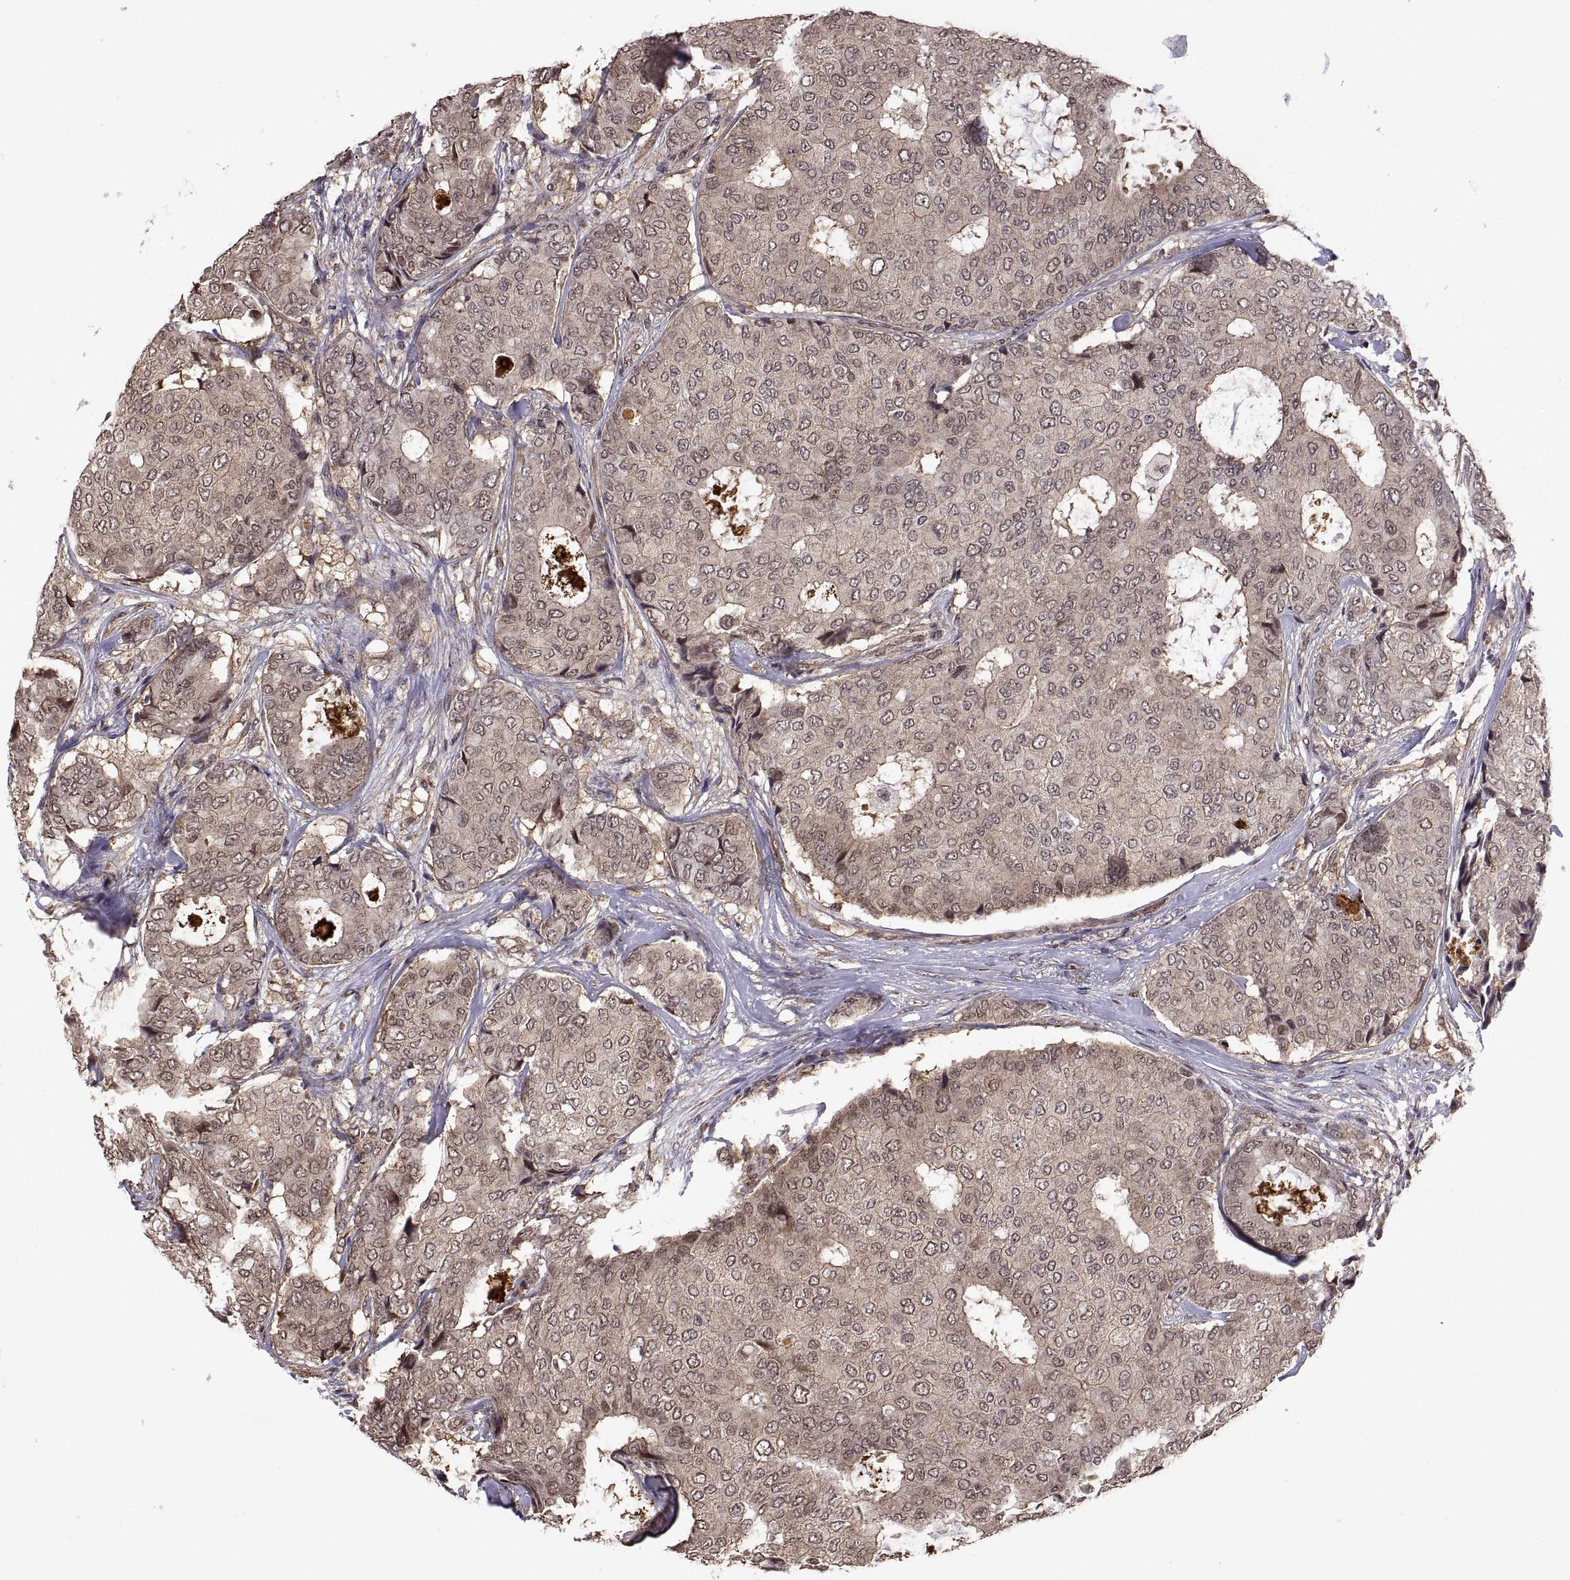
{"staining": {"intensity": "negative", "quantity": "none", "location": "none"}, "tissue": "breast cancer", "cell_type": "Tumor cells", "image_type": "cancer", "snomed": [{"axis": "morphology", "description": "Duct carcinoma"}, {"axis": "topography", "description": "Breast"}], "caption": "A high-resolution photomicrograph shows IHC staining of breast infiltrating ductal carcinoma, which shows no significant positivity in tumor cells.", "gene": "ARRB1", "patient": {"sex": "female", "age": 75}}